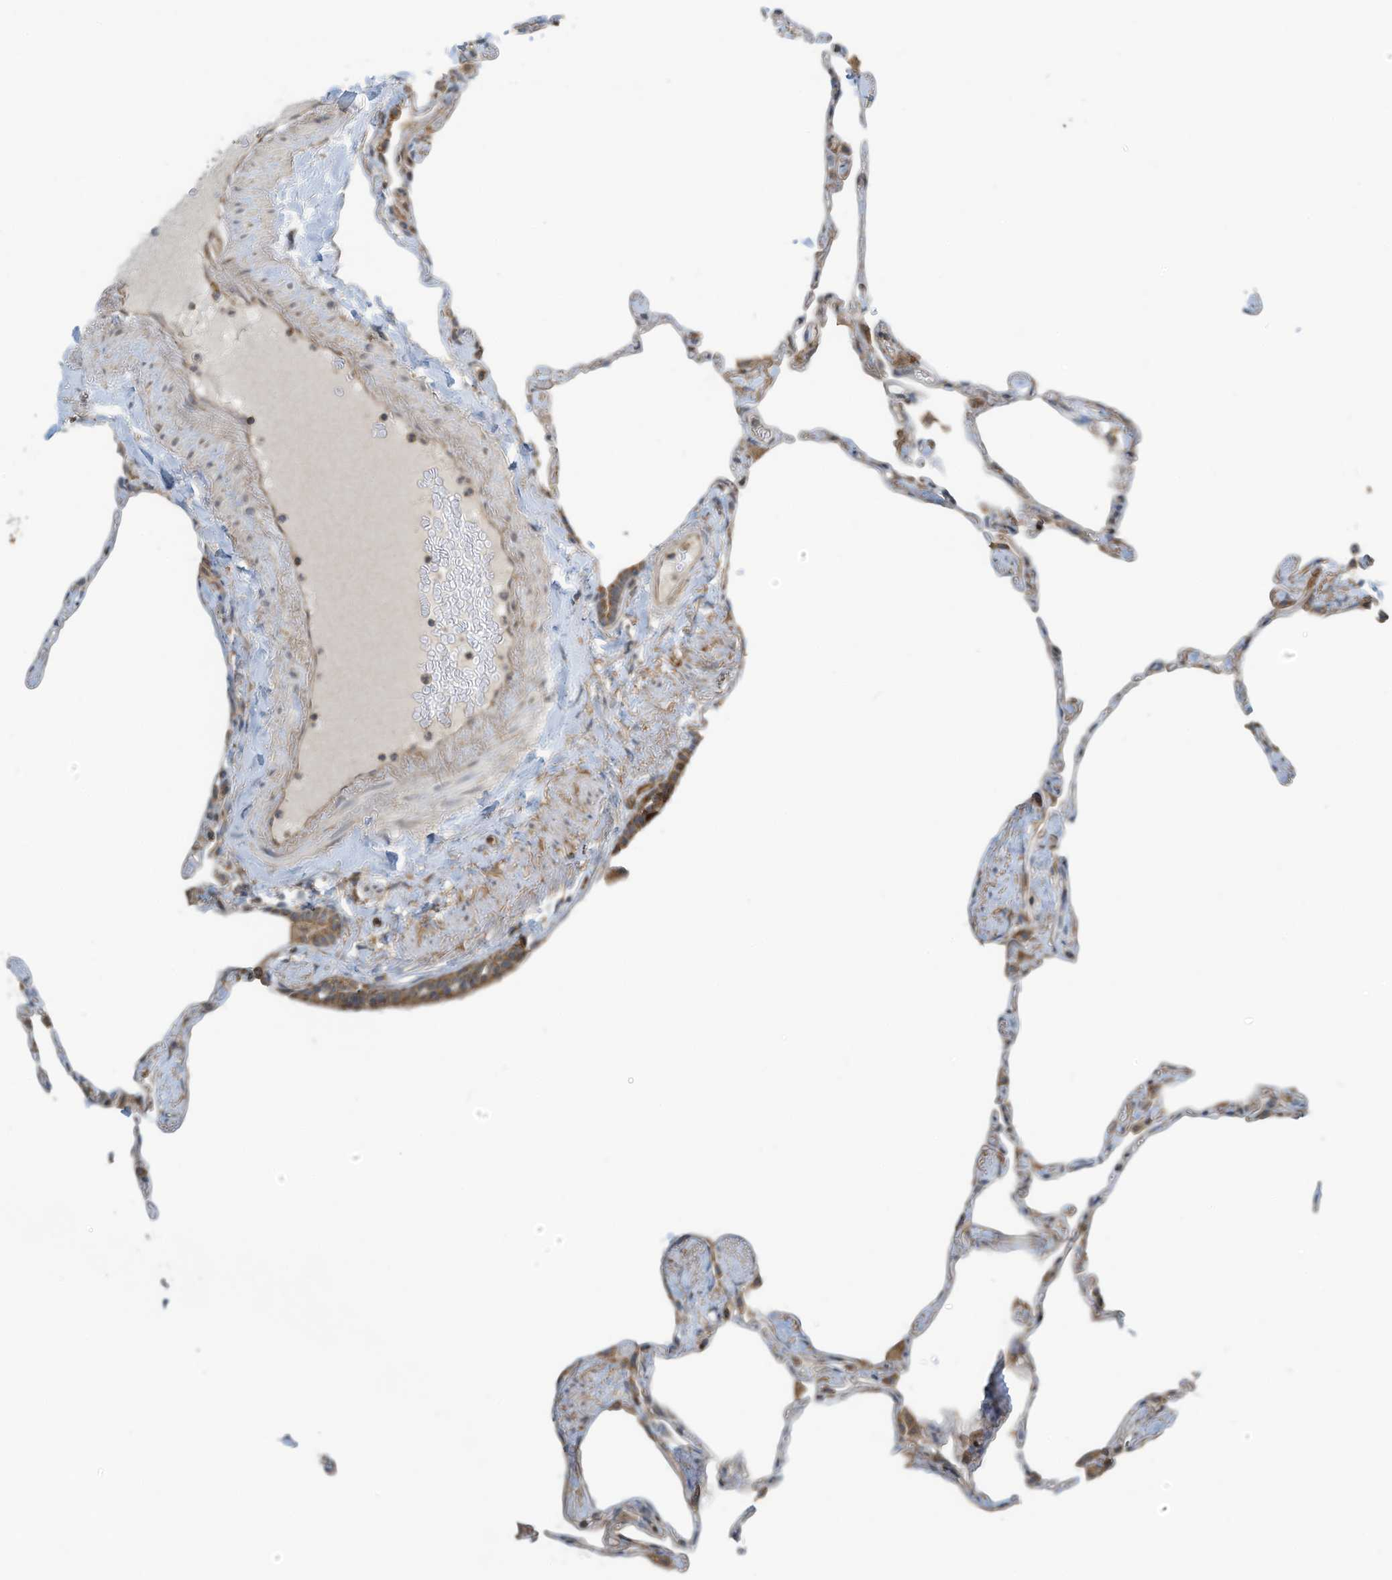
{"staining": {"intensity": "negative", "quantity": "none", "location": "none"}, "tissue": "lung", "cell_type": "Alveolar cells", "image_type": "normal", "snomed": [{"axis": "morphology", "description": "Normal tissue, NOS"}, {"axis": "topography", "description": "Lung"}], "caption": "Alveolar cells show no significant protein staining in benign lung. The staining is performed using DAB brown chromogen with nuclei counter-stained in using hematoxylin.", "gene": "METTL6", "patient": {"sex": "male", "age": 65}}